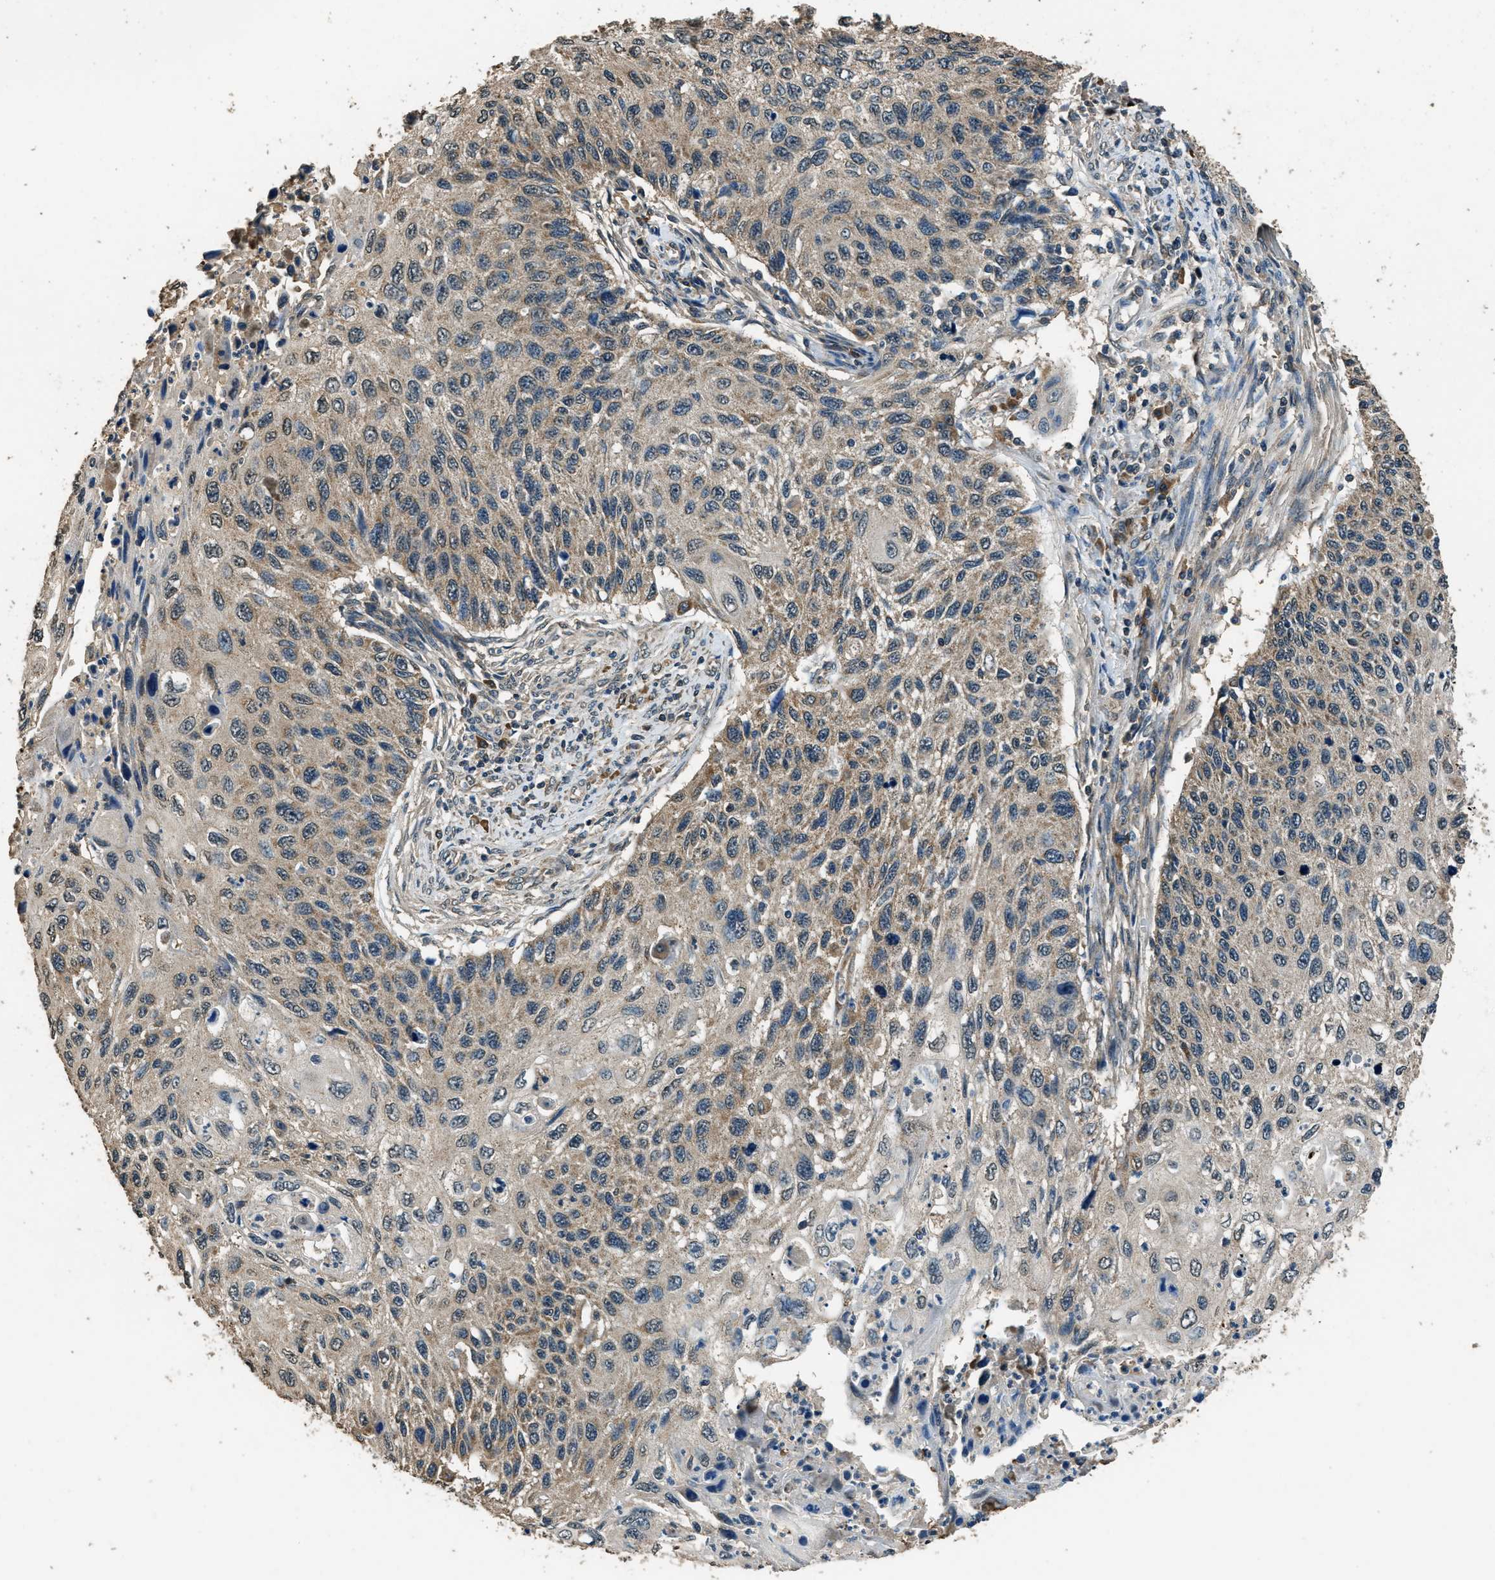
{"staining": {"intensity": "weak", "quantity": ">75%", "location": "cytoplasmic/membranous"}, "tissue": "cervical cancer", "cell_type": "Tumor cells", "image_type": "cancer", "snomed": [{"axis": "morphology", "description": "Squamous cell carcinoma, NOS"}, {"axis": "topography", "description": "Cervix"}], "caption": "High-power microscopy captured an immunohistochemistry image of cervical cancer, revealing weak cytoplasmic/membranous staining in approximately >75% of tumor cells.", "gene": "SALL3", "patient": {"sex": "female", "age": 70}}